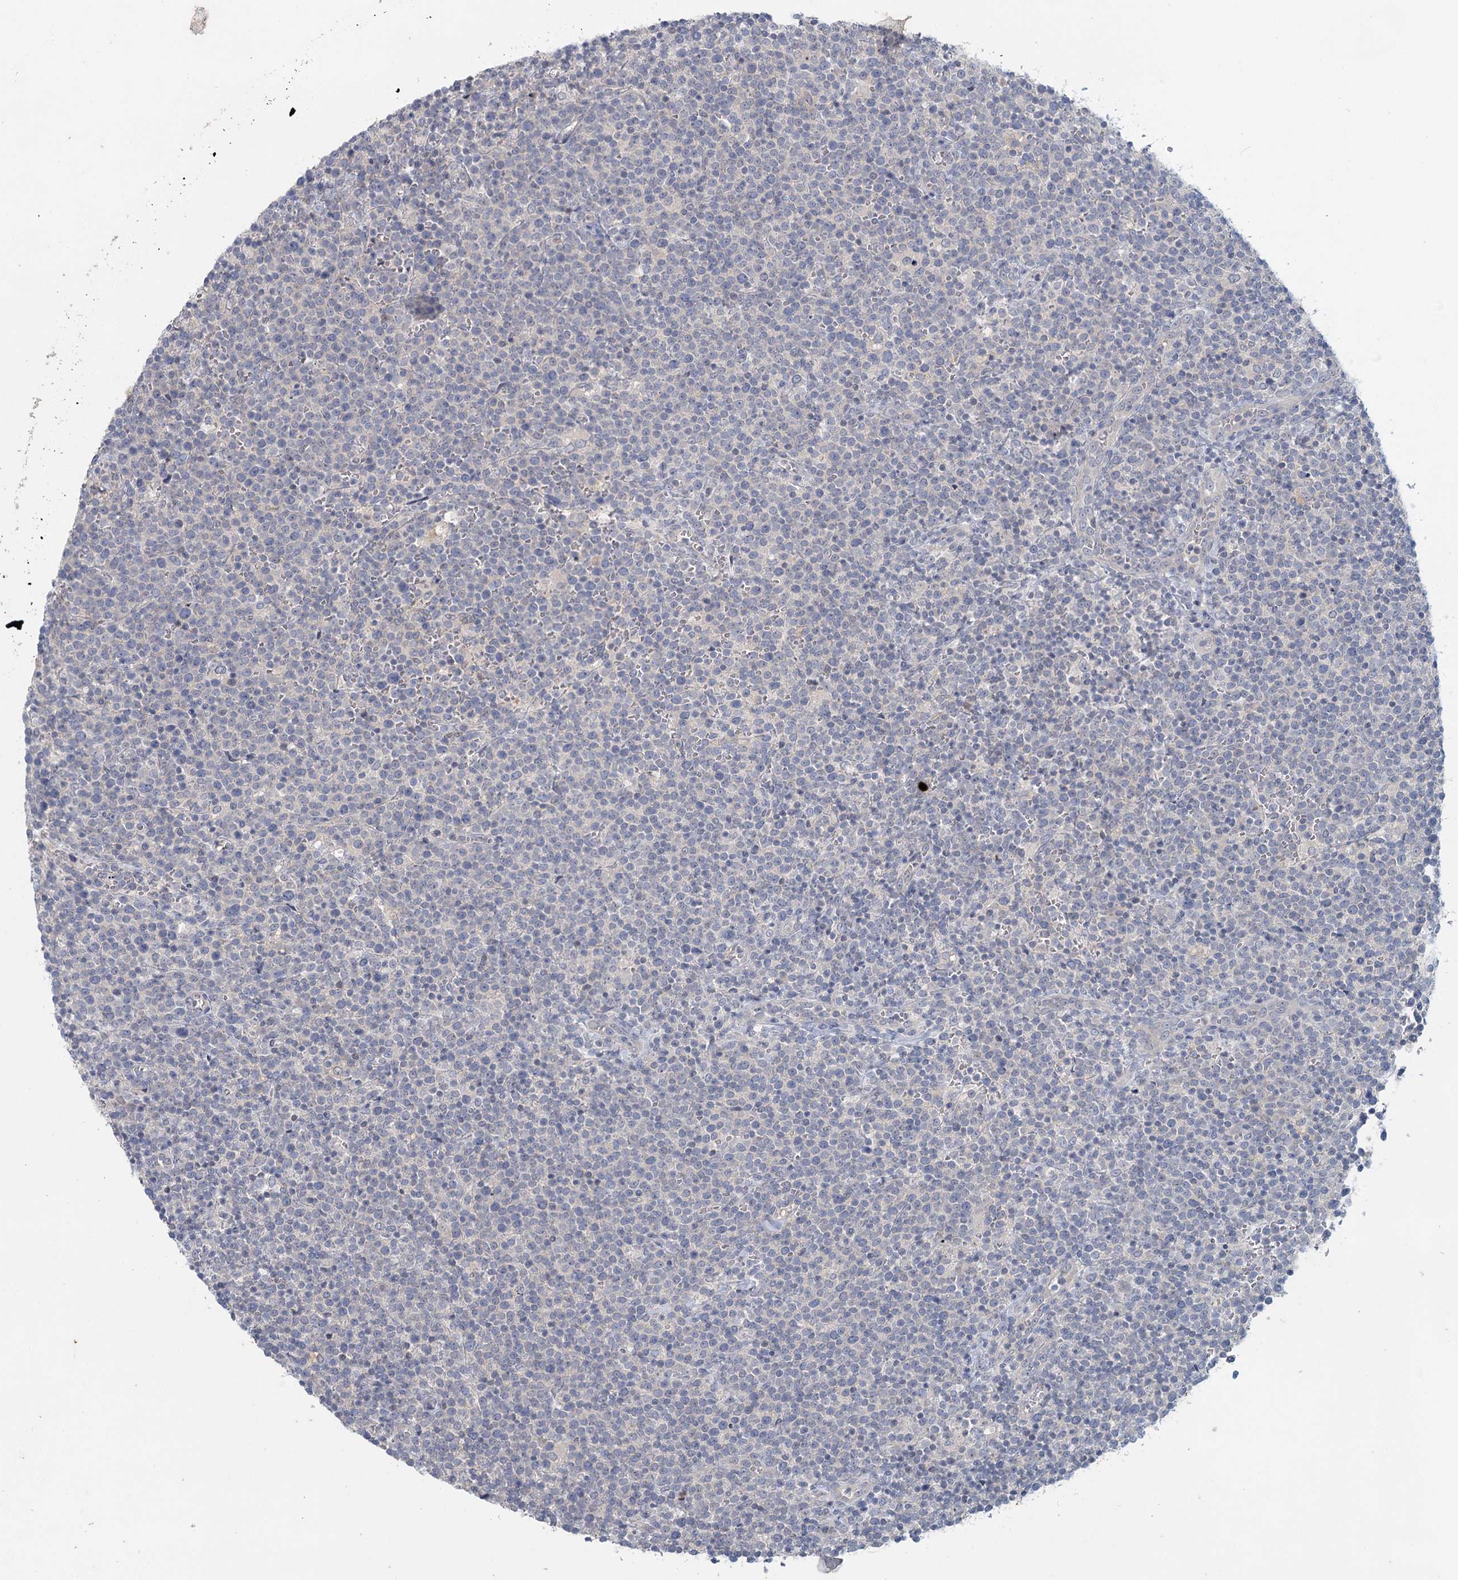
{"staining": {"intensity": "negative", "quantity": "none", "location": "none"}, "tissue": "lymphoma", "cell_type": "Tumor cells", "image_type": "cancer", "snomed": [{"axis": "morphology", "description": "Malignant lymphoma, non-Hodgkin's type, High grade"}, {"axis": "topography", "description": "Lymph node"}], "caption": "Protein analysis of malignant lymphoma, non-Hodgkin's type (high-grade) shows no significant positivity in tumor cells.", "gene": "MYO7B", "patient": {"sex": "male", "age": 61}}